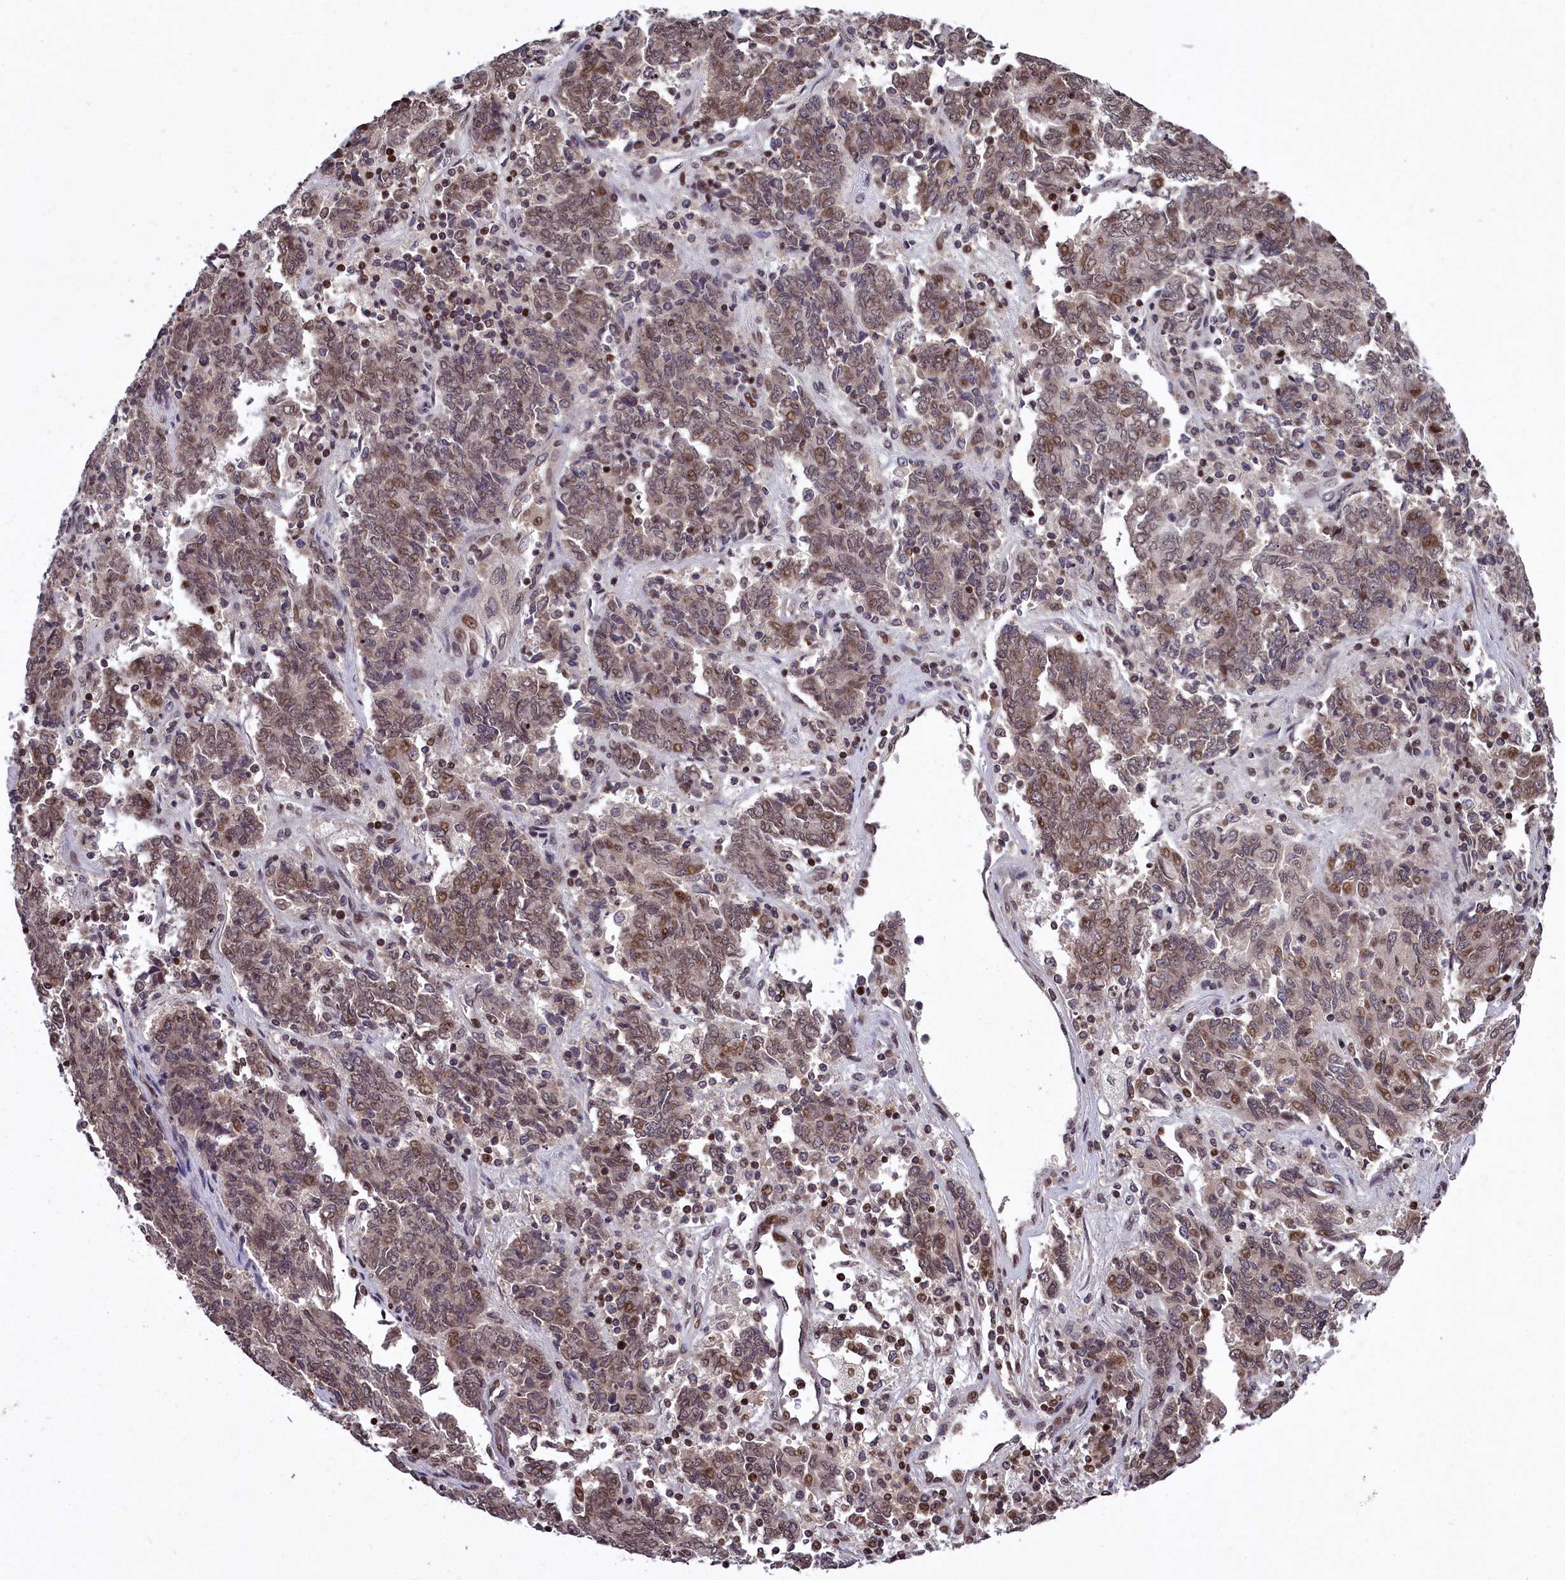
{"staining": {"intensity": "moderate", "quantity": "25%-75%", "location": "nuclear"}, "tissue": "endometrial cancer", "cell_type": "Tumor cells", "image_type": "cancer", "snomed": [{"axis": "morphology", "description": "Adenocarcinoma, NOS"}, {"axis": "topography", "description": "Endometrium"}], "caption": "Immunohistochemical staining of human endometrial cancer demonstrates medium levels of moderate nuclear protein expression in about 25%-75% of tumor cells.", "gene": "FAM217B", "patient": {"sex": "female", "age": 80}}